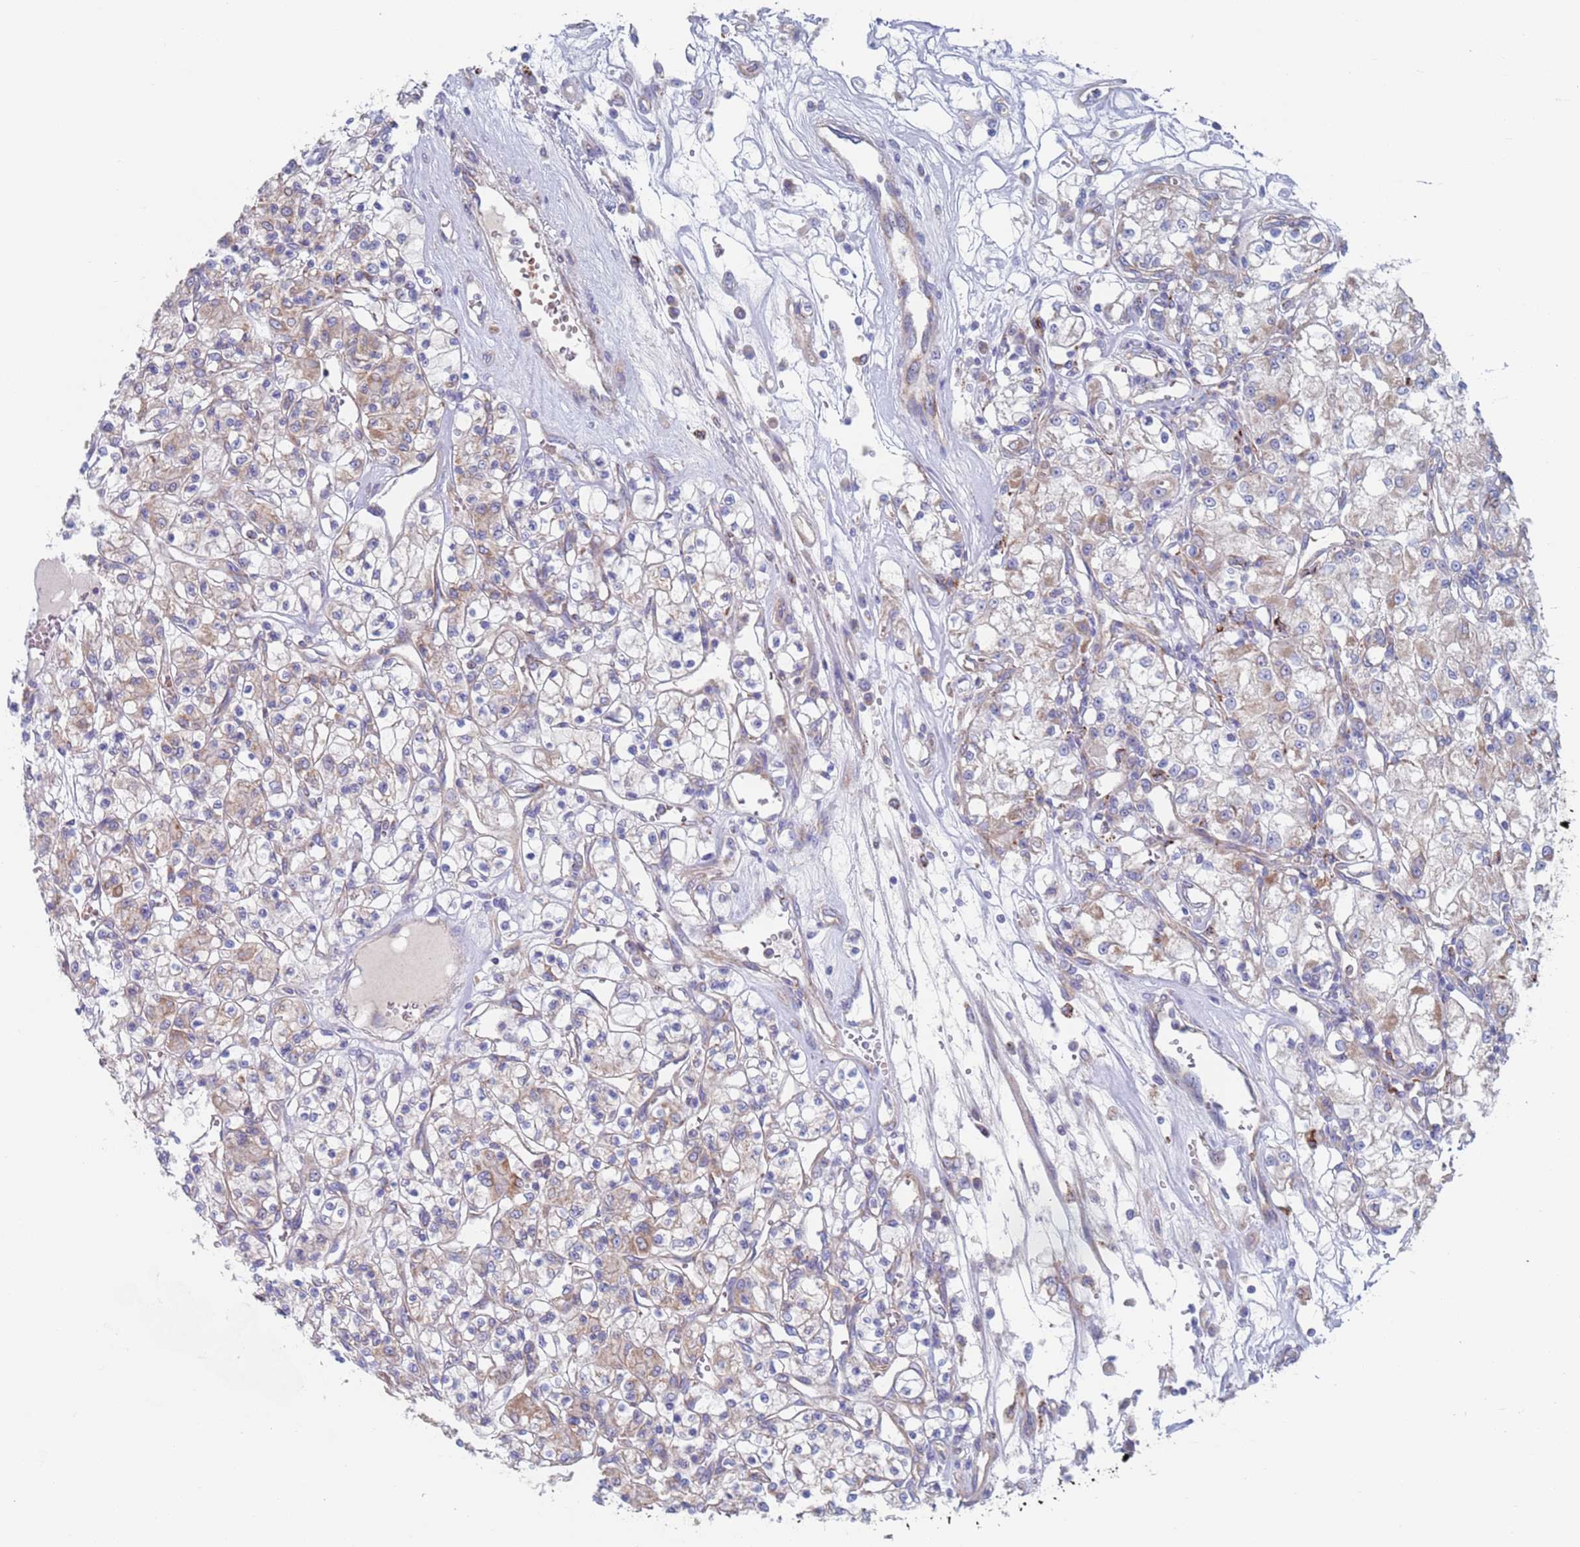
{"staining": {"intensity": "weak", "quantity": "<25%", "location": "cytoplasmic/membranous"}, "tissue": "renal cancer", "cell_type": "Tumor cells", "image_type": "cancer", "snomed": [{"axis": "morphology", "description": "Adenocarcinoma, NOS"}, {"axis": "topography", "description": "Kidney"}], "caption": "A high-resolution image shows IHC staining of renal cancer (adenocarcinoma), which reveals no significant positivity in tumor cells.", "gene": "CHCHD6", "patient": {"sex": "female", "age": 59}}